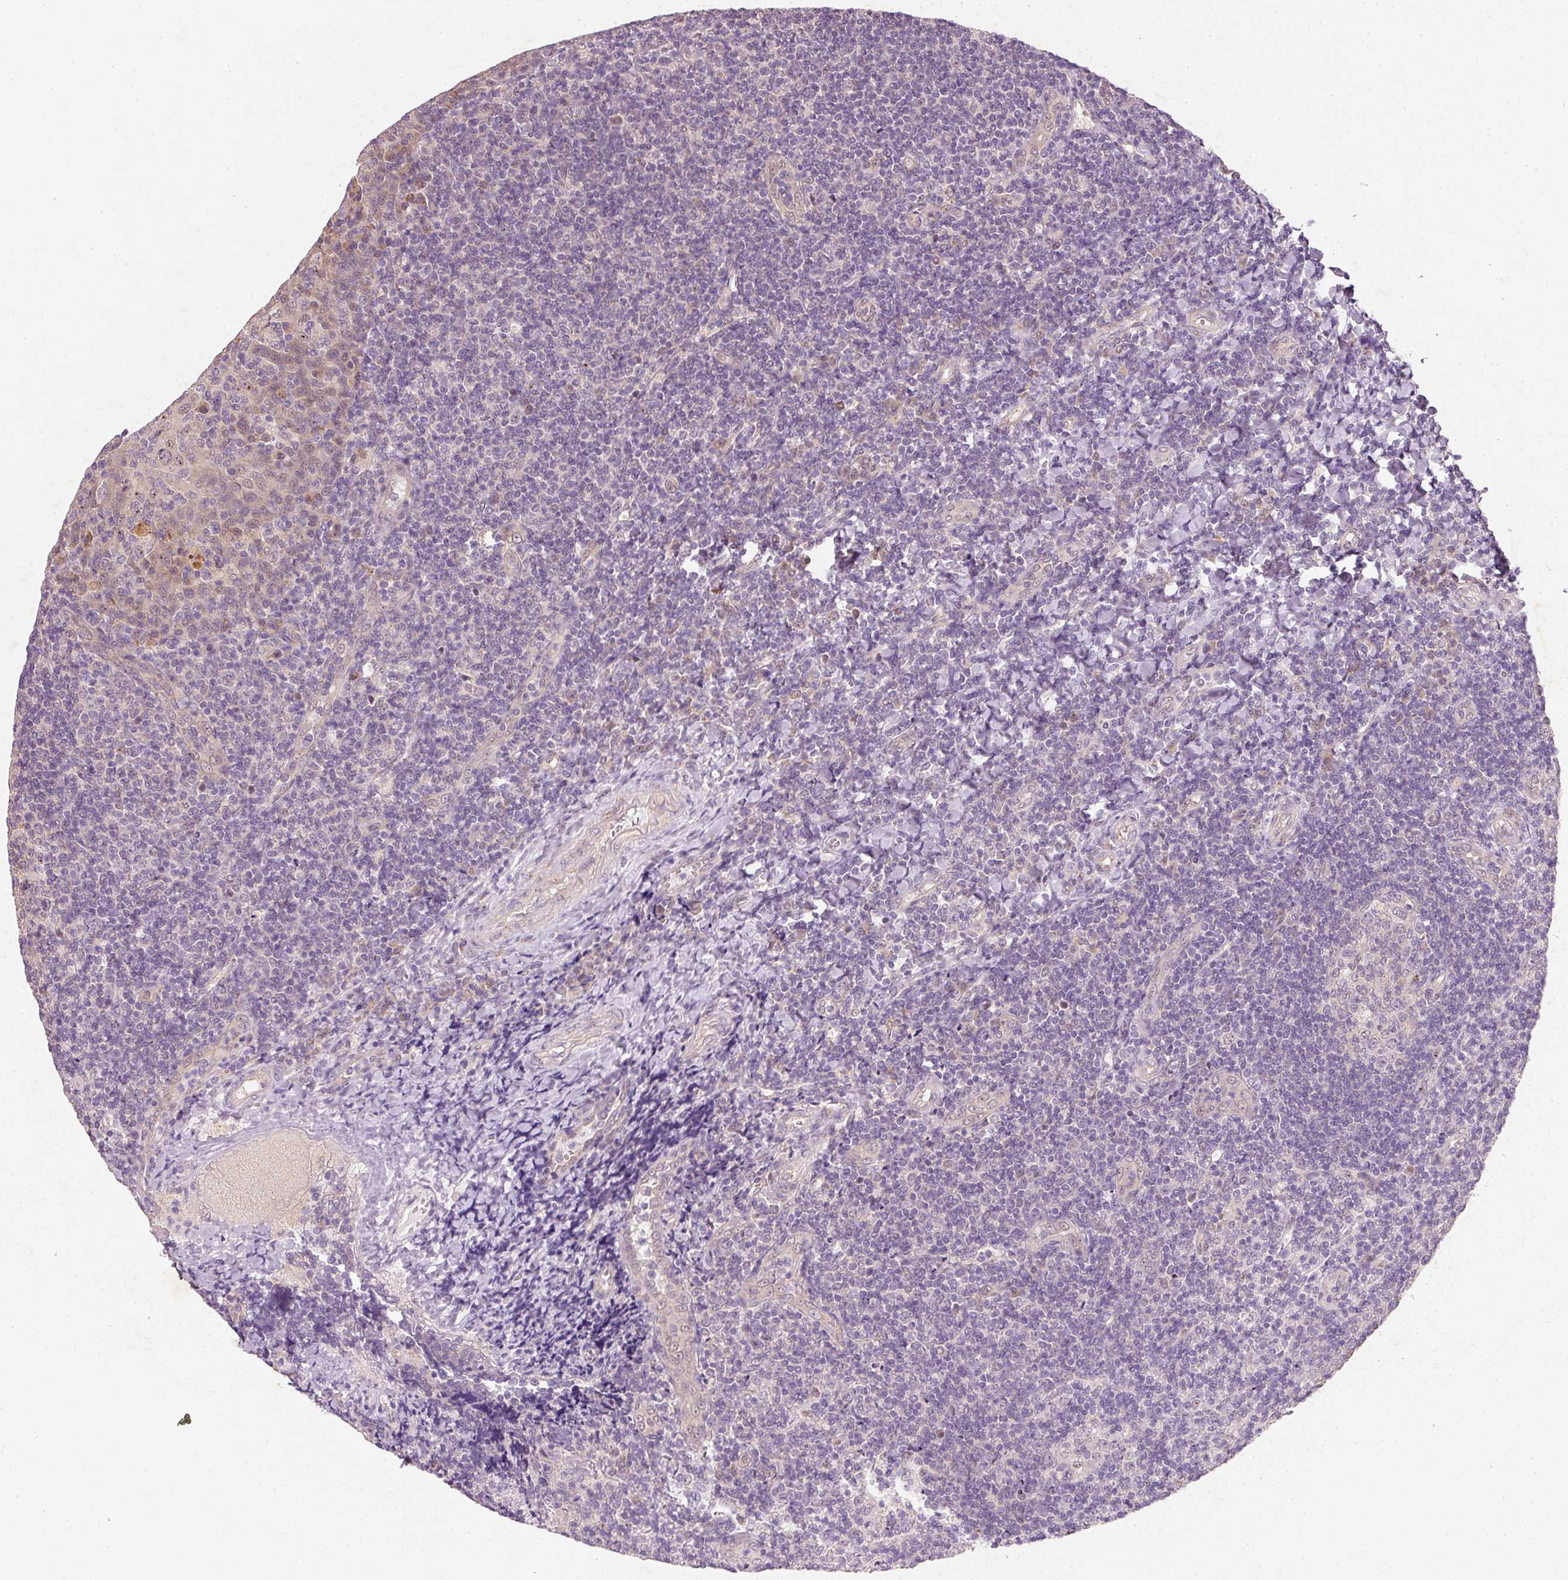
{"staining": {"intensity": "moderate", "quantity": "<25%", "location": "cytoplasmic/membranous,nuclear"}, "tissue": "tonsil", "cell_type": "Germinal center cells", "image_type": "normal", "snomed": [{"axis": "morphology", "description": "Normal tissue, NOS"}, {"axis": "topography", "description": "Tonsil"}], "caption": "Germinal center cells demonstrate low levels of moderate cytoplasmic/membranous,nuclear positivity in about <25% of cells in unremarkable human tonsil.", "gene": "RGL2", "patient": {"sex": "male", "age": 17}}